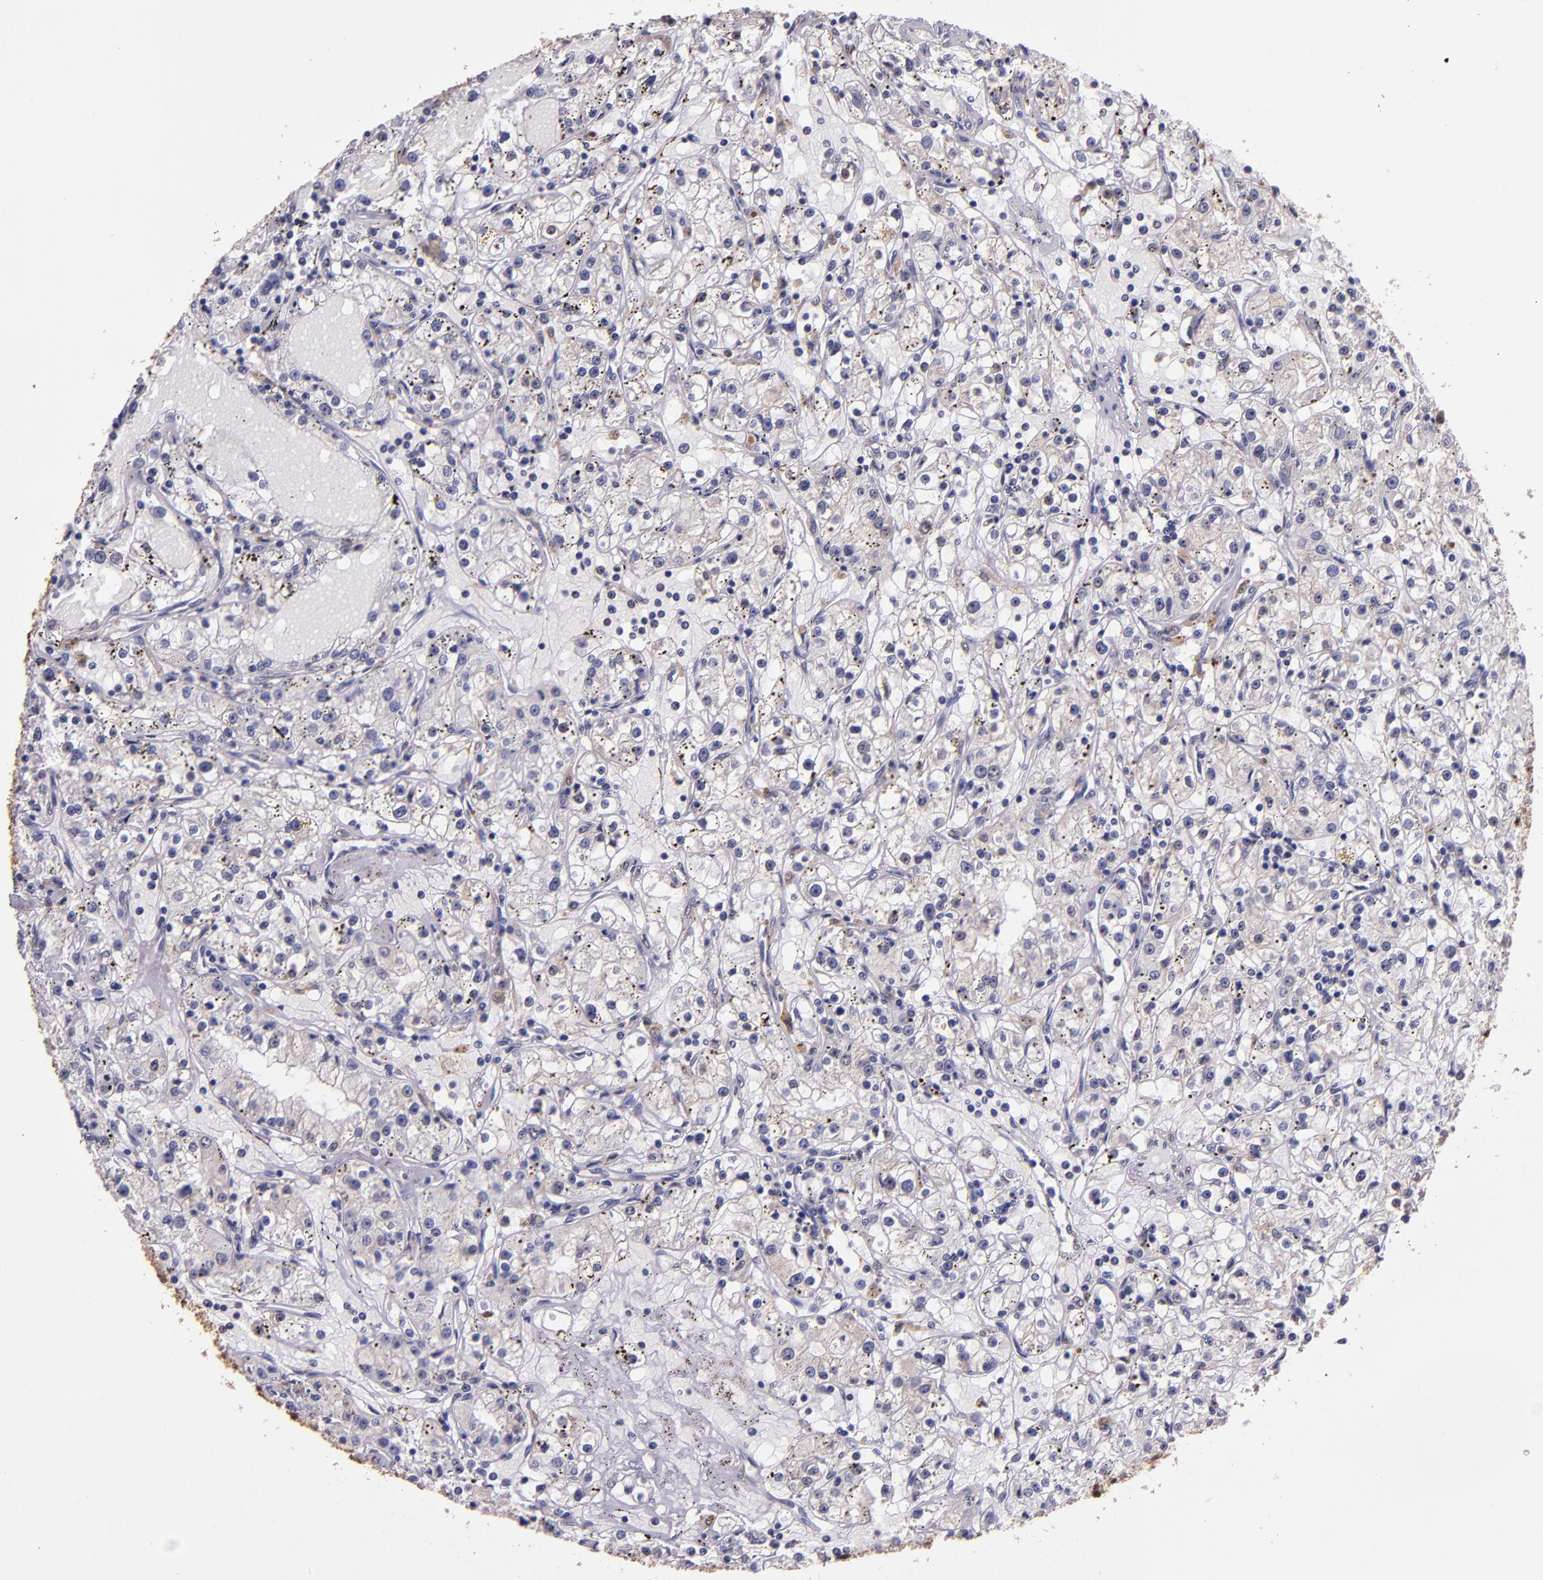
{"staining": {"intensity": "negative", "quantity": "none", "location": "none"}, "tissue": "renal cancer", "cell_type": "Tumor cells", "image_type": "cancer", "snomed": [{"axis": "morphology", "description": "Adenocarcinoma, NOS"}, {"axis": "topography", "description": "Kidney"}], "caption": "The image reveals no significant staining in tumor cells of renal adenocarcinoma.", "gene": "STAT6", "patient": {"sex": "male", "age": 56}}